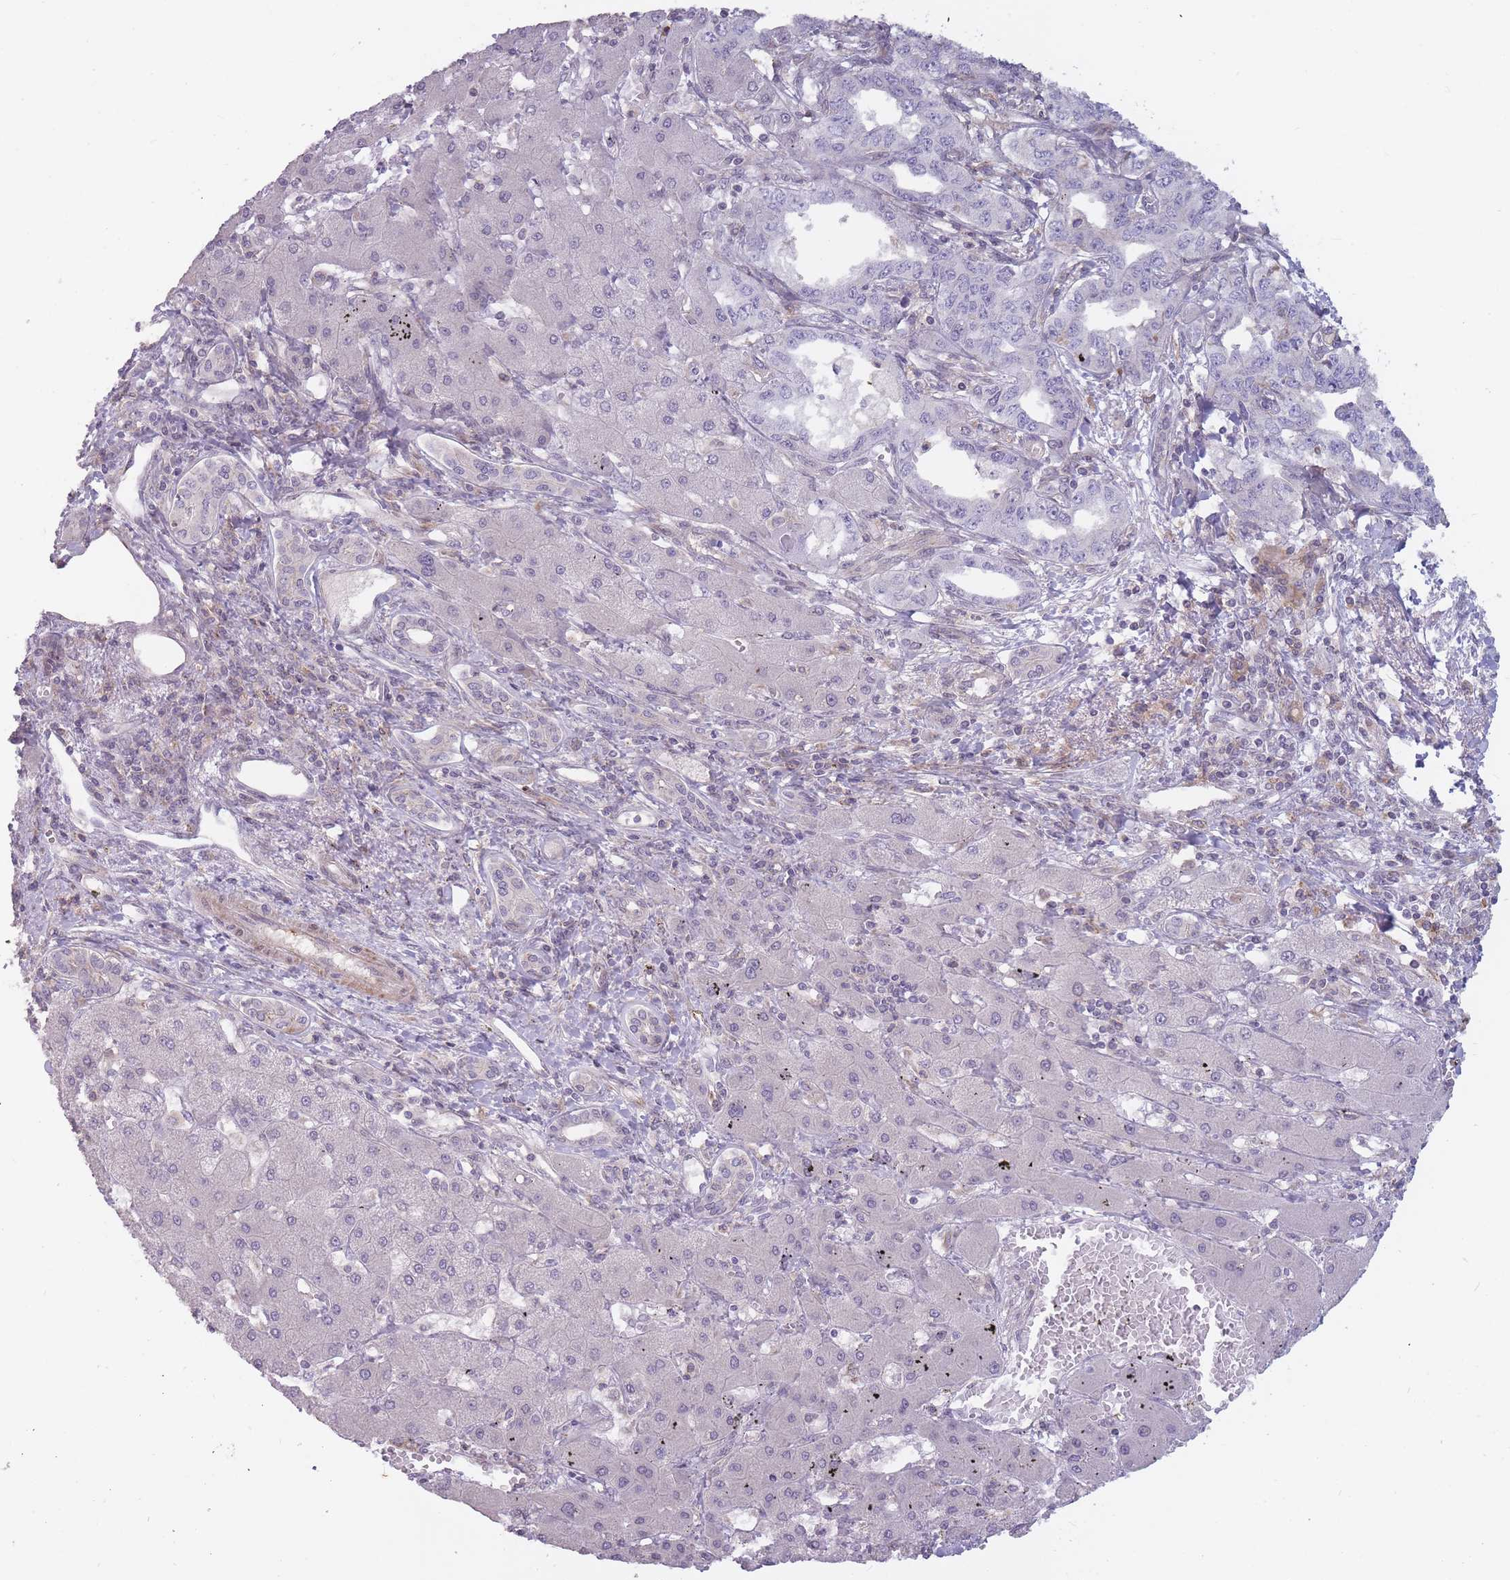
{"staining": {"intensity": "negative", "quantity": "none", "location": "none"}, "tissue": "liver cancer", "cell_type": "Tumor cells", "image_type": "cancer", "snomed": [{"axis": "morphology", "description": "Cholangiocarcinoma"}, {"axis": "topography", "description": "Liver"}], "caption": "Micrograph shows no protein expression in tumor cells of cholangiocarcinoma (liver) tissue.", "gene": "TET3", "patient": {"sex": "male", "age": 59}}